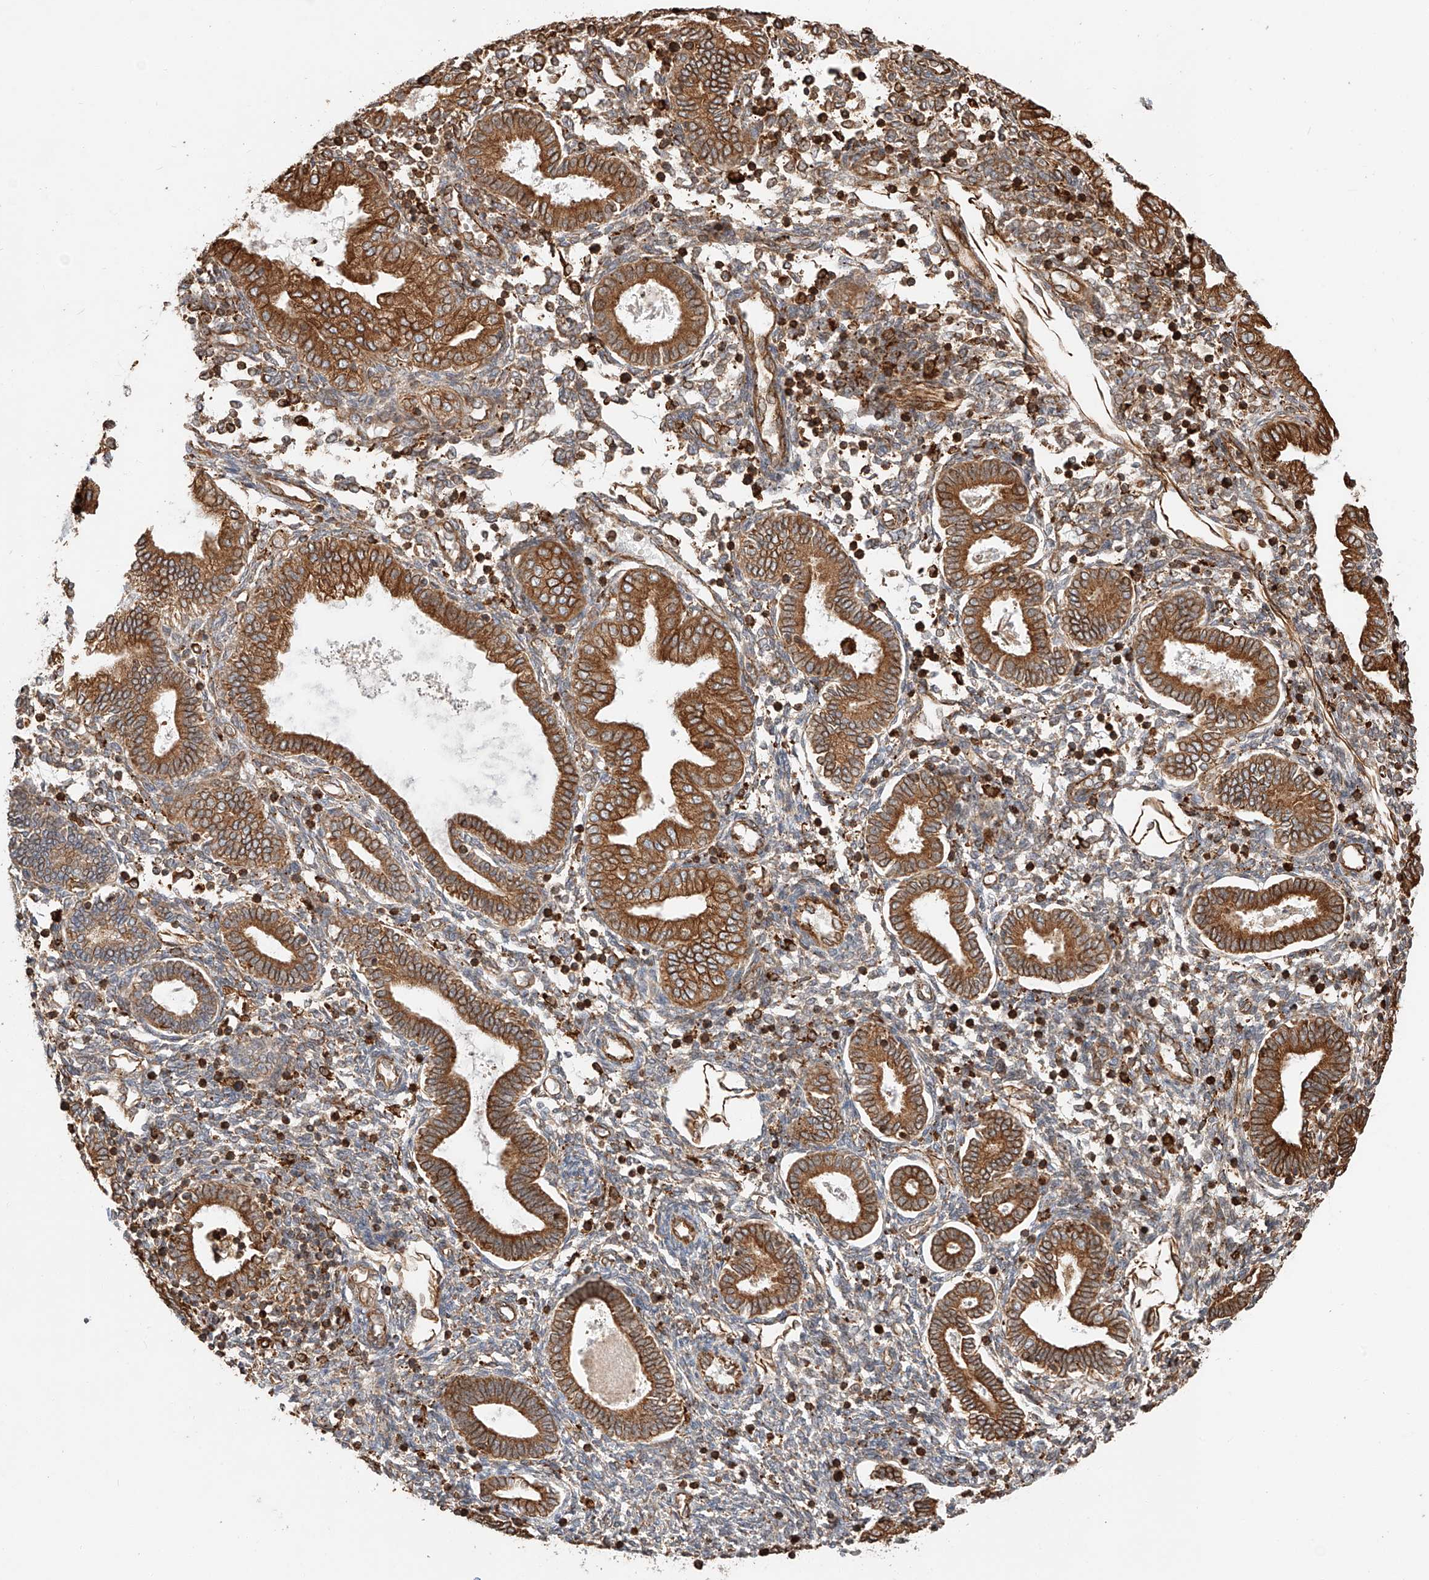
{"staining": {"intensity": "moderate", "quantity": "25%-75%", "location": "cytoplasmic/membranous"}, "tissue": "endometrium", "cell_type": "Cells in endometrial stroma", "image_type": "normal", "snomed": [{"axis": "morphology", "description": "Normal tissue, NOS"}, {"axis": "topography", "description": "Endometrium"}], "caption": "The image shows a brown stain indicating the presence of a protein in the cytoplasmic/membranous of cells in endometrial stroma in endometrium. (IHC, brightfield microscopy, high magnification).", "gene": "ZNF84", "patient": {"sex": "female", "age": 53}}